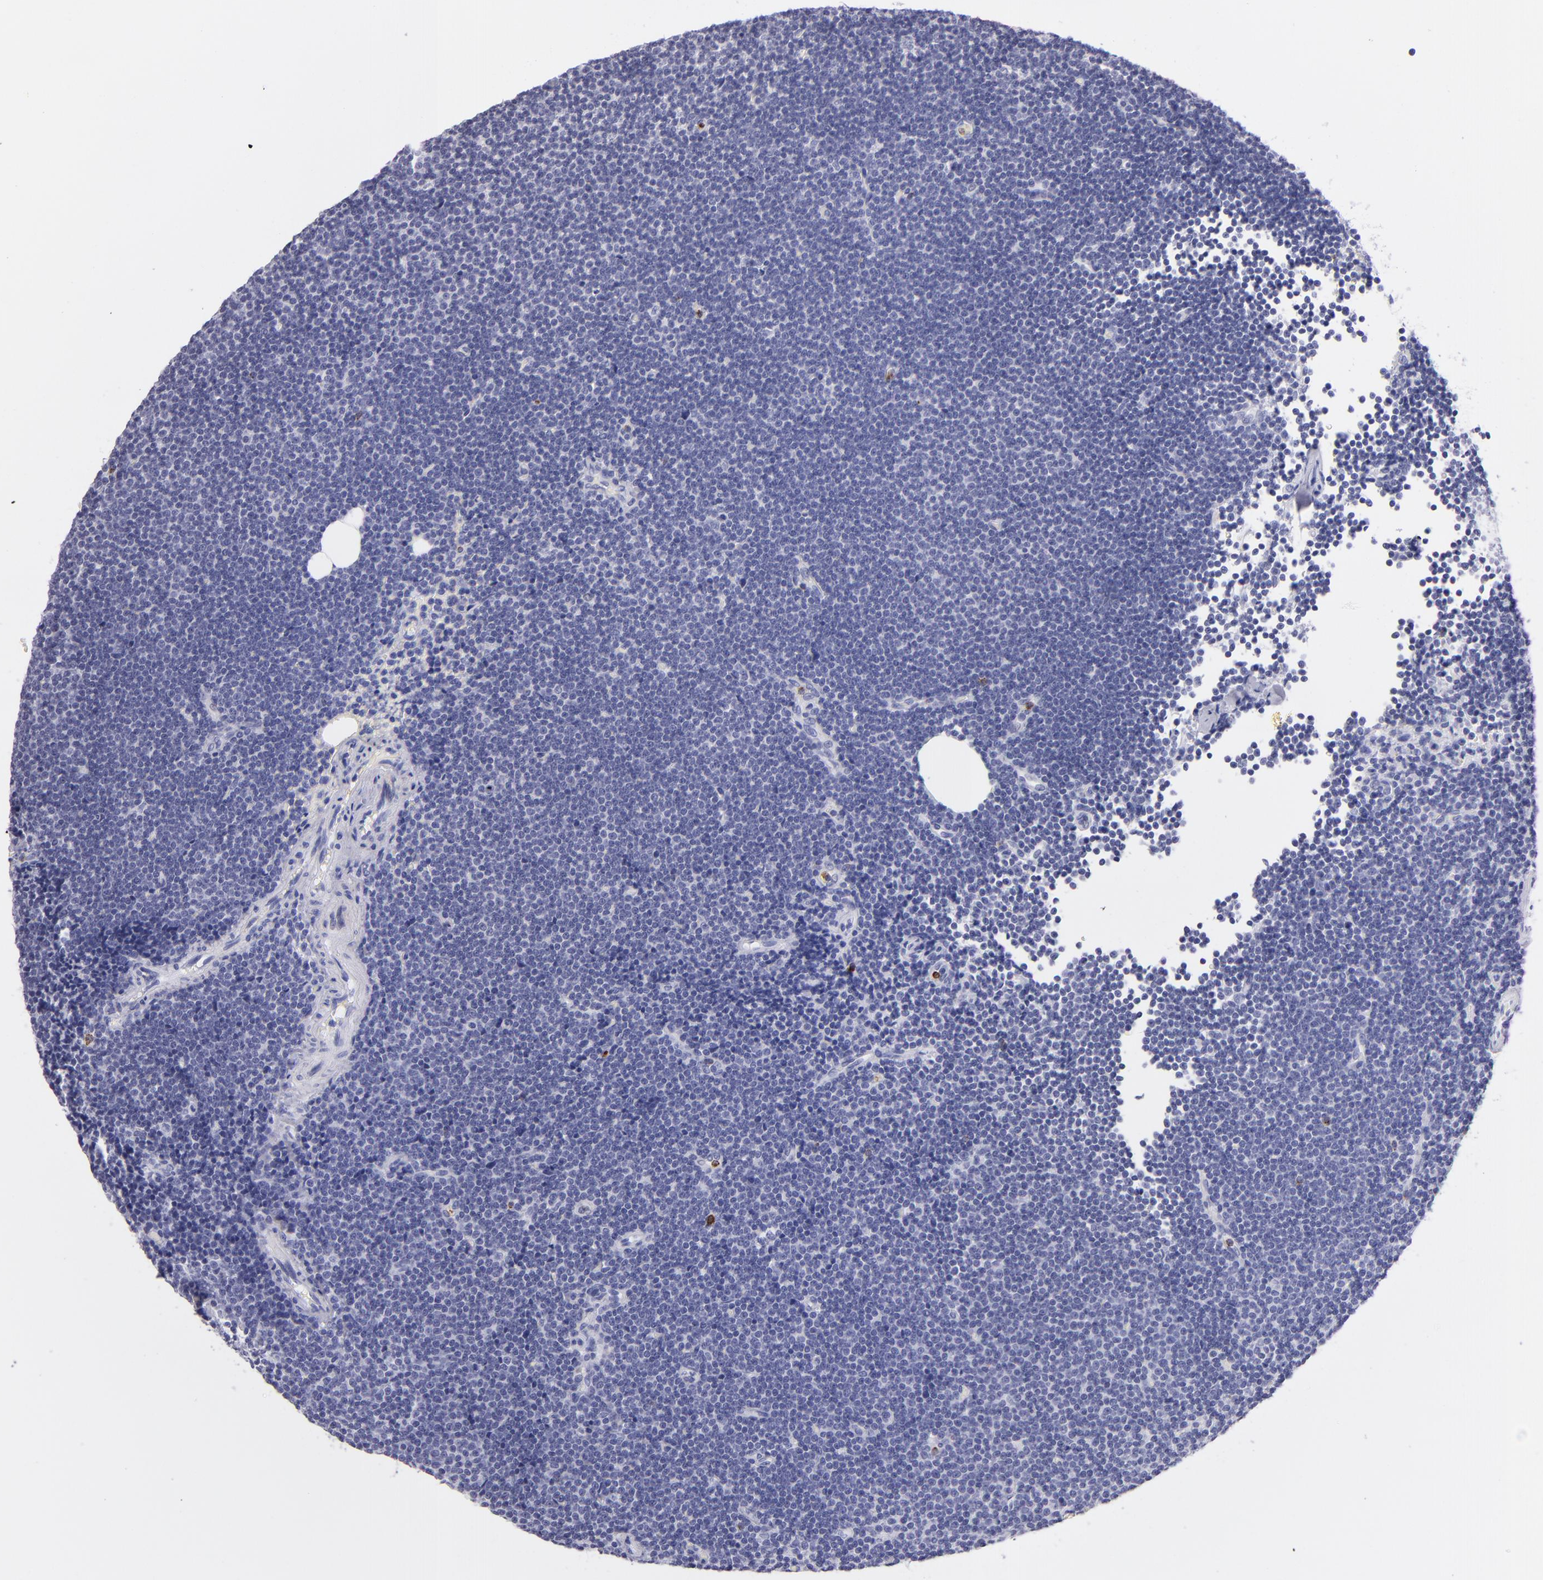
{"staining": {"intensity": "negative", "quantity": "none", "location": "none"}, "tissue": "lymphoma", "cell_type": "Tumor cells", "image_type": "cancer", "snomed": [{"axis": "morphology", "description": "Malignant lymphoma, non-Hodgkin's type, Low grade"}, {"axis": "topography", "description": "Lymph node"}], "caption": "Immunohistochemistry of lymphoma demonstrates no staining in tumor cells.", "gene": "PRF1", "patient": {"sex": "female", "age": 73}}